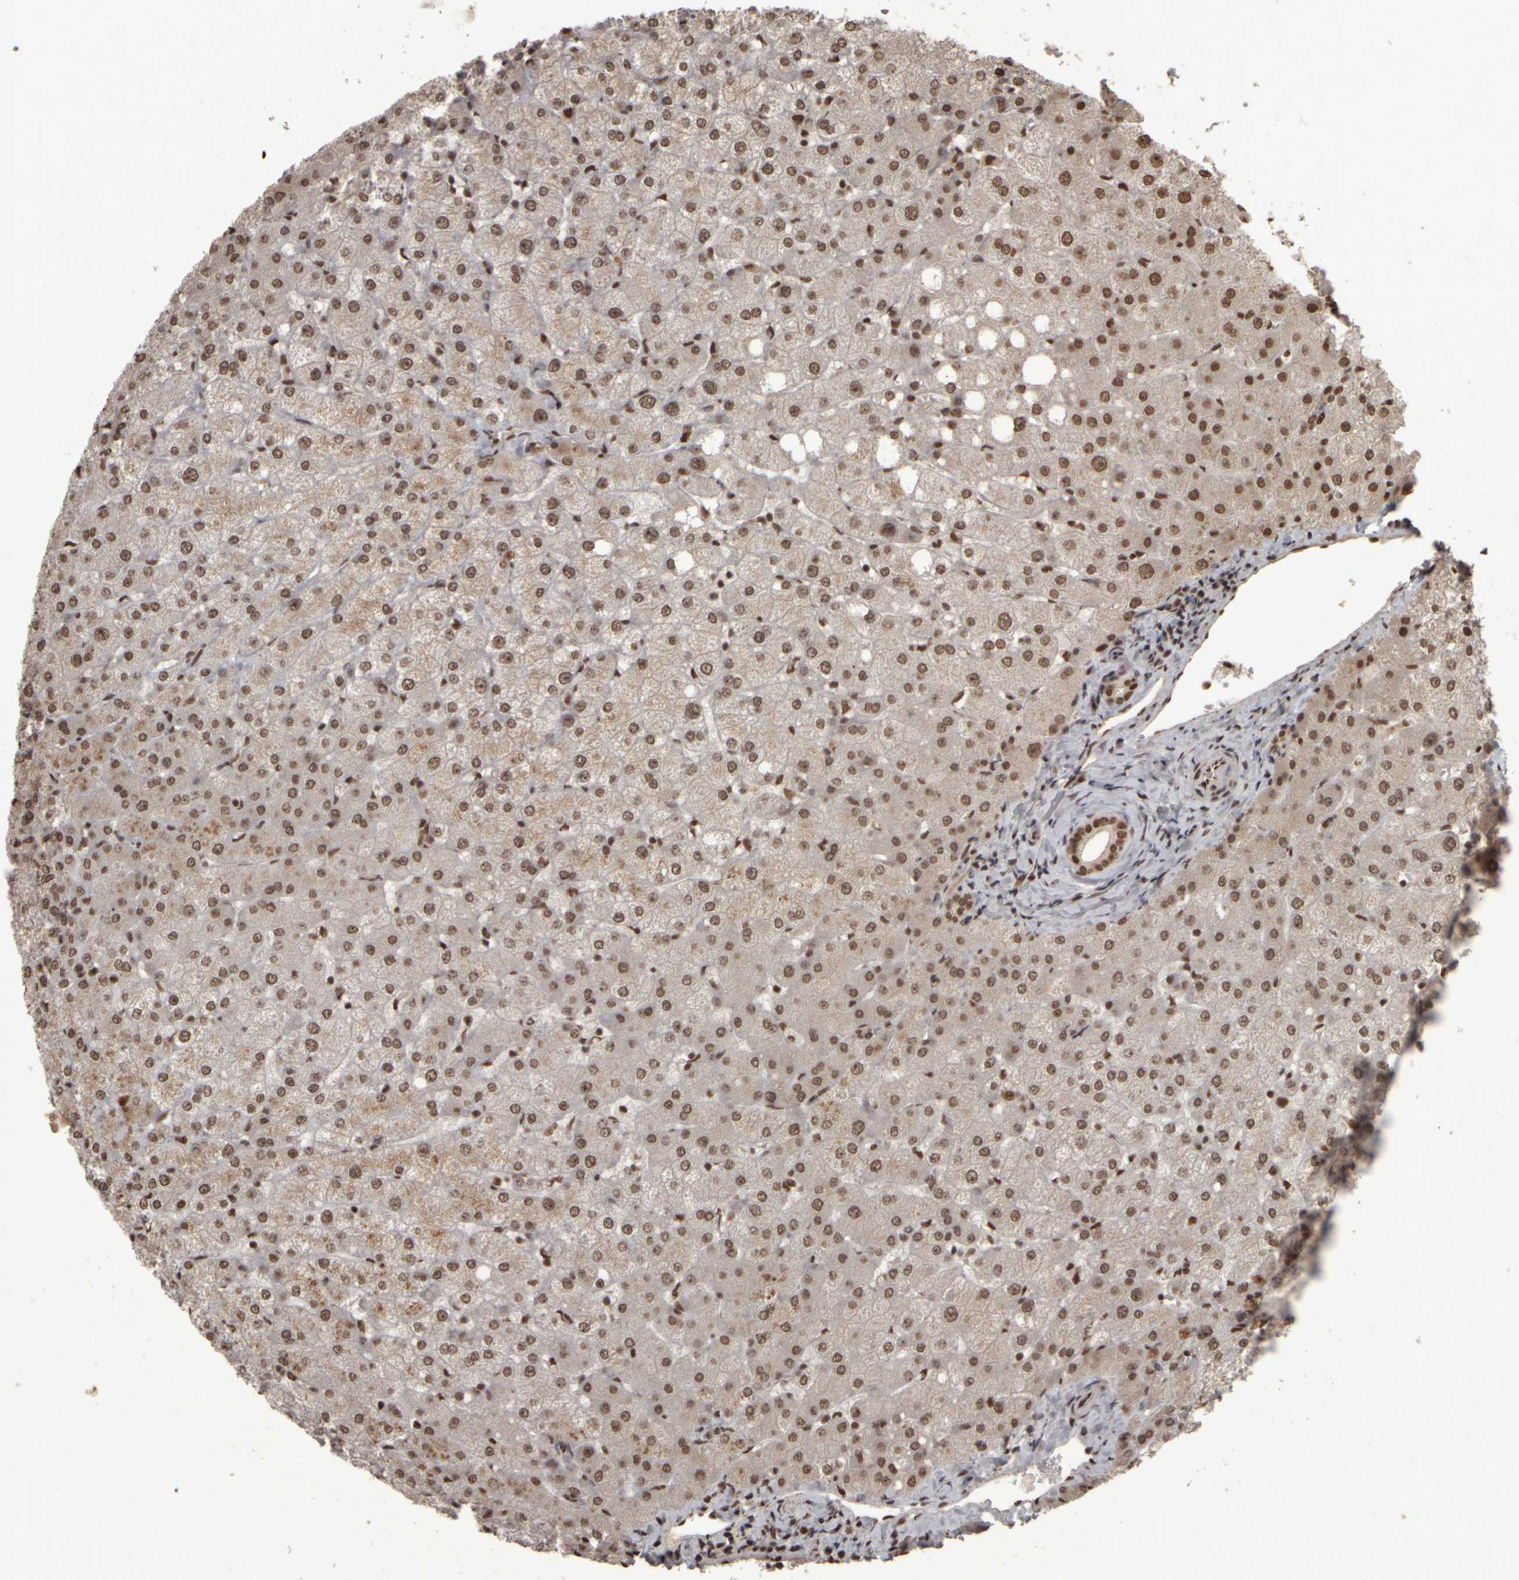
{"staining": {"intensity": "moderate", "quantity": ">75%", "location": "cytoplasmic/membranous"}, "tissue": "liver", "cell_type": "Cholangiocytes", "image_type": "normal", "snomed": [{"axis": "morphology", "description": "Normal tissue, NOS"}, {"axis": "topography", "description": "Liver"}], "caption": "An image of liver stained for a protein shows moderate cytoplasmic/membranous brown staining in cholangiocytes.", "gene": "ZFHX4", "patient": {"sex": "female", "age": 54}}